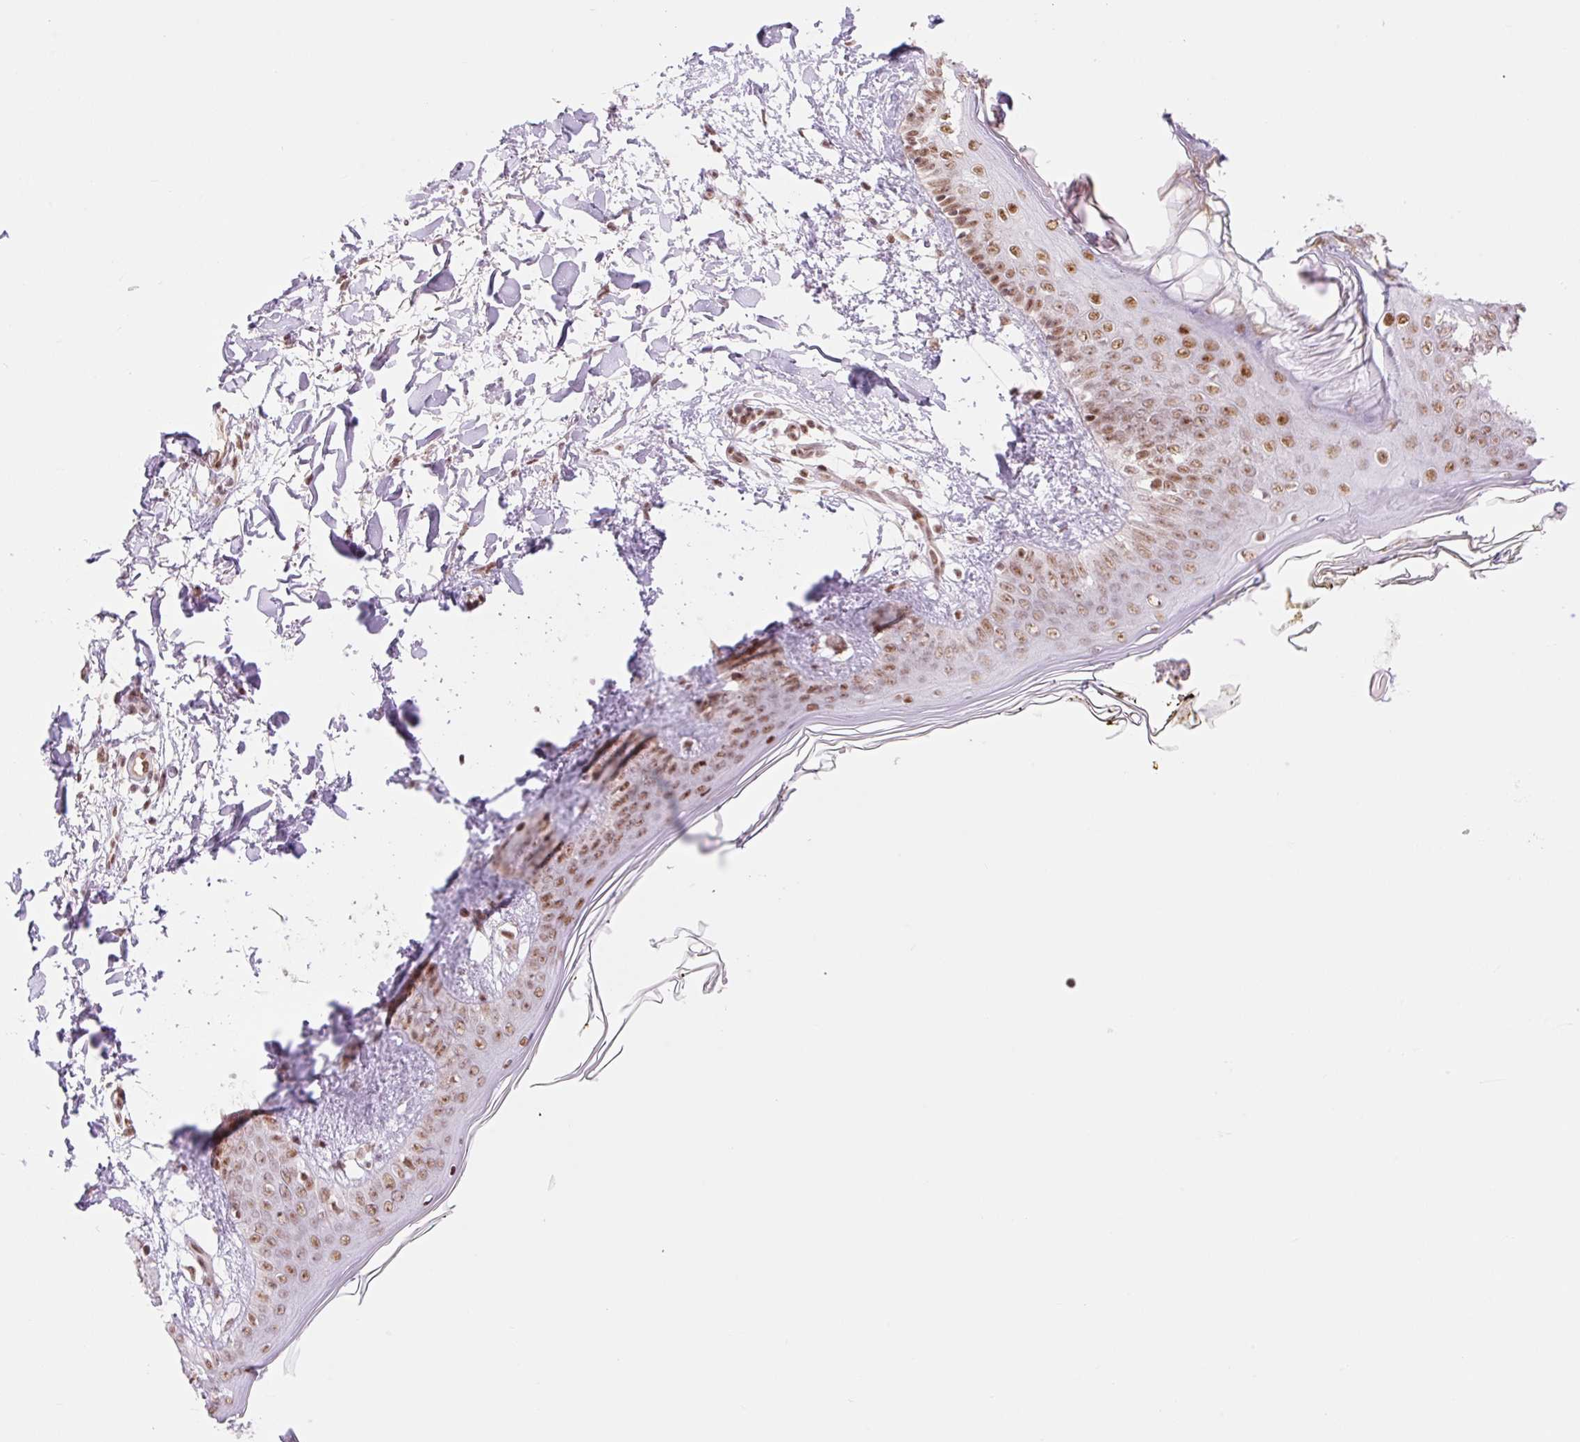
{"staining": {"intensity": "strong", "quantity": ">75%", "location": "nuclear"}, "tissue": "skin", "cell_type": "Fibroblasts", "image_type": "normal", "snomed": [{"axis": "morphology", "description": "Normal tissue, NOS"}, {"axis": "topography", "description": "Skin"}], "caption": "Fibroblasts display strong nuclear expression in about >75% of cells in unremarkable skin.", "gene": "PRDM11", "patient": {"sex": "female", "age": 34}}